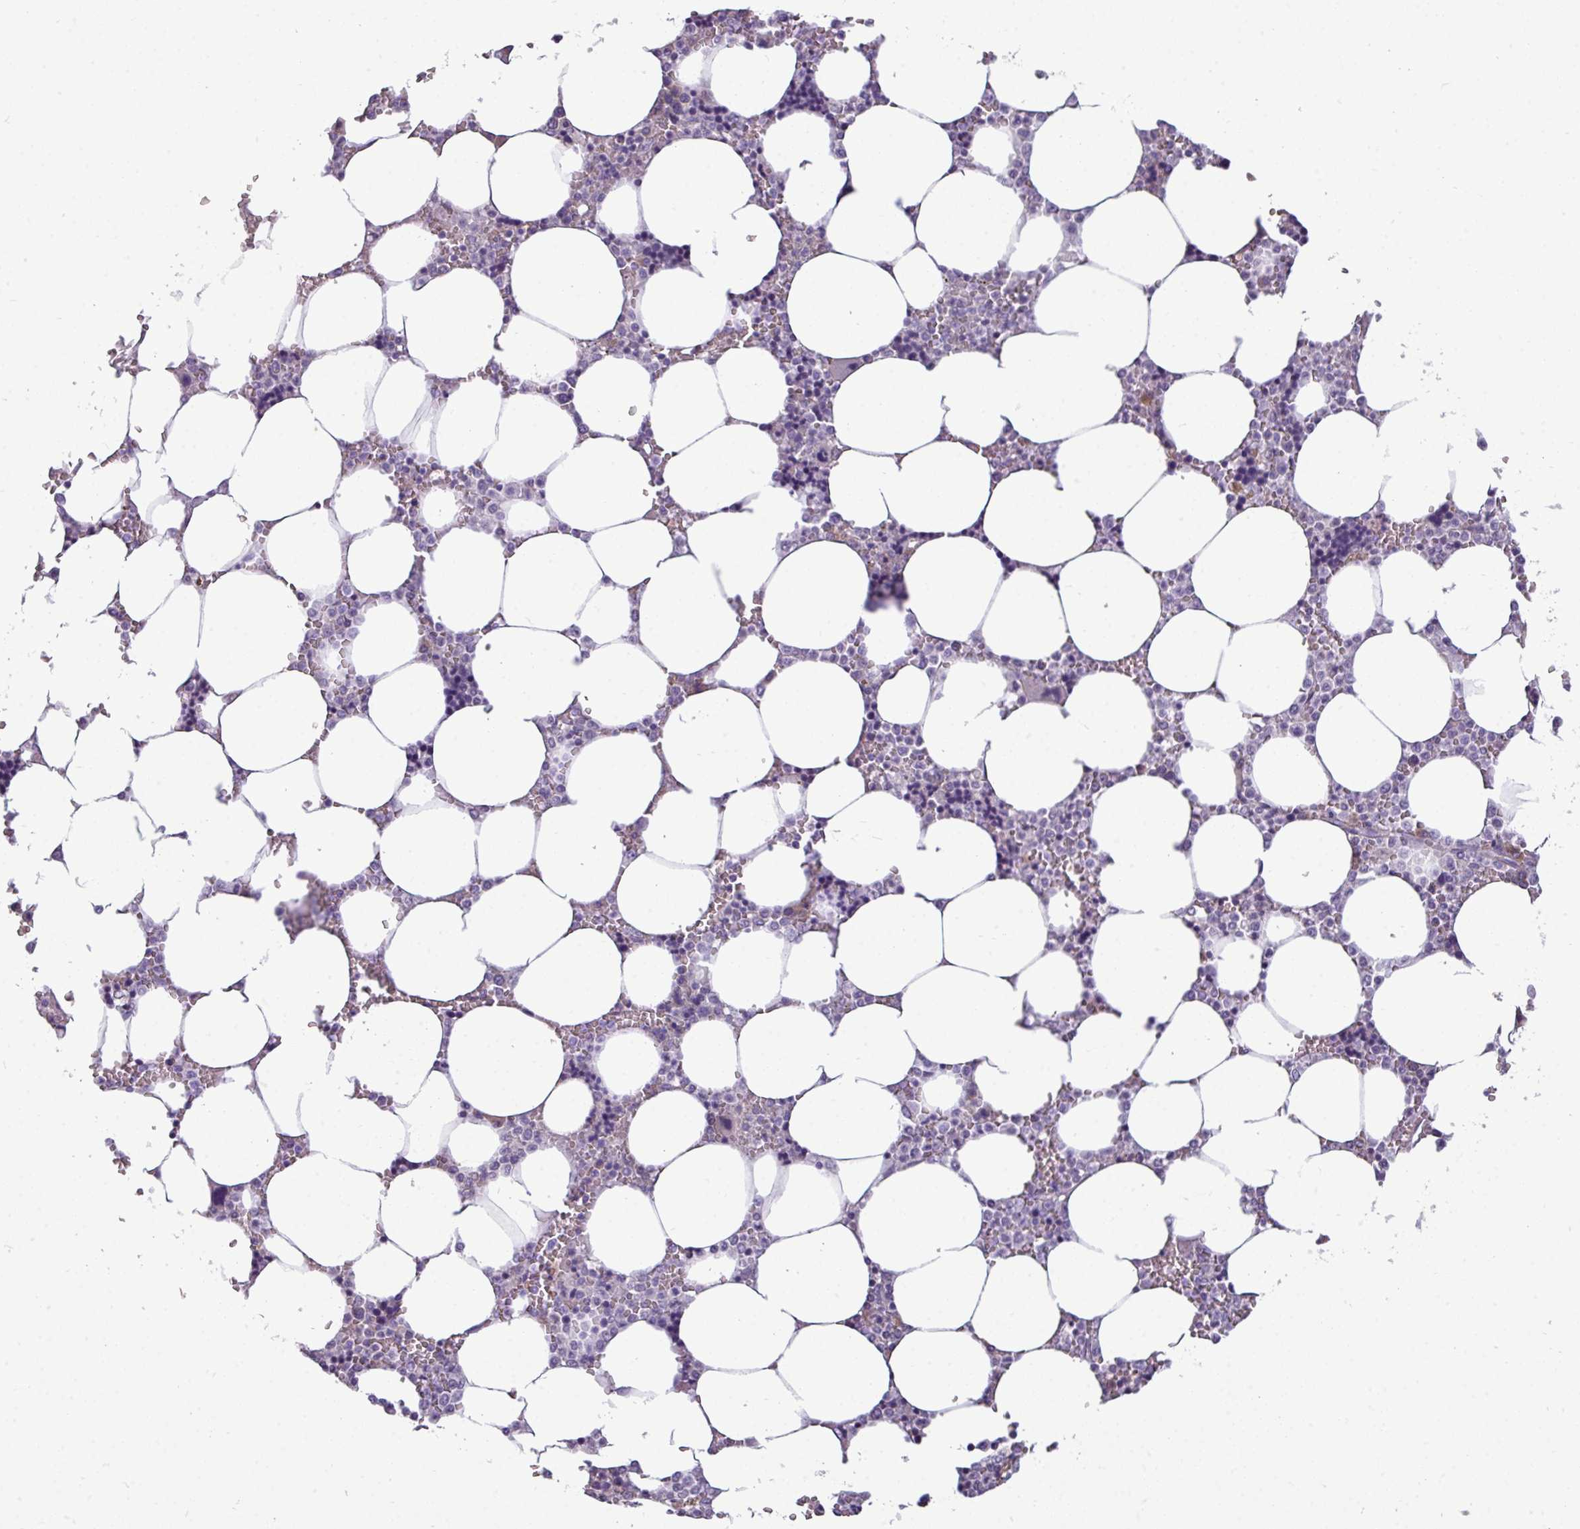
{"staining": {"intensity": "negative", "quantity": "none", "location": "none"}, "tissue": "bone marrow", "cell_type": "Hematopoietic cells", "image_type": "normal", "snomed": [{"axis": "morphology", "description": "Normal tissue, NOS"}, {"axis": "topography", "description": "Bone marrow"}], "caption": "Immunohistochemistry of unremarkable human bone marrow reveals no expression in hematopoietic cells. The staining is performed using DAB brown chromogen with nuclei counter-stained in using hematoxylin.", "gene": "DNAAF9", "patient": {"sex": "male", "age": 64}}